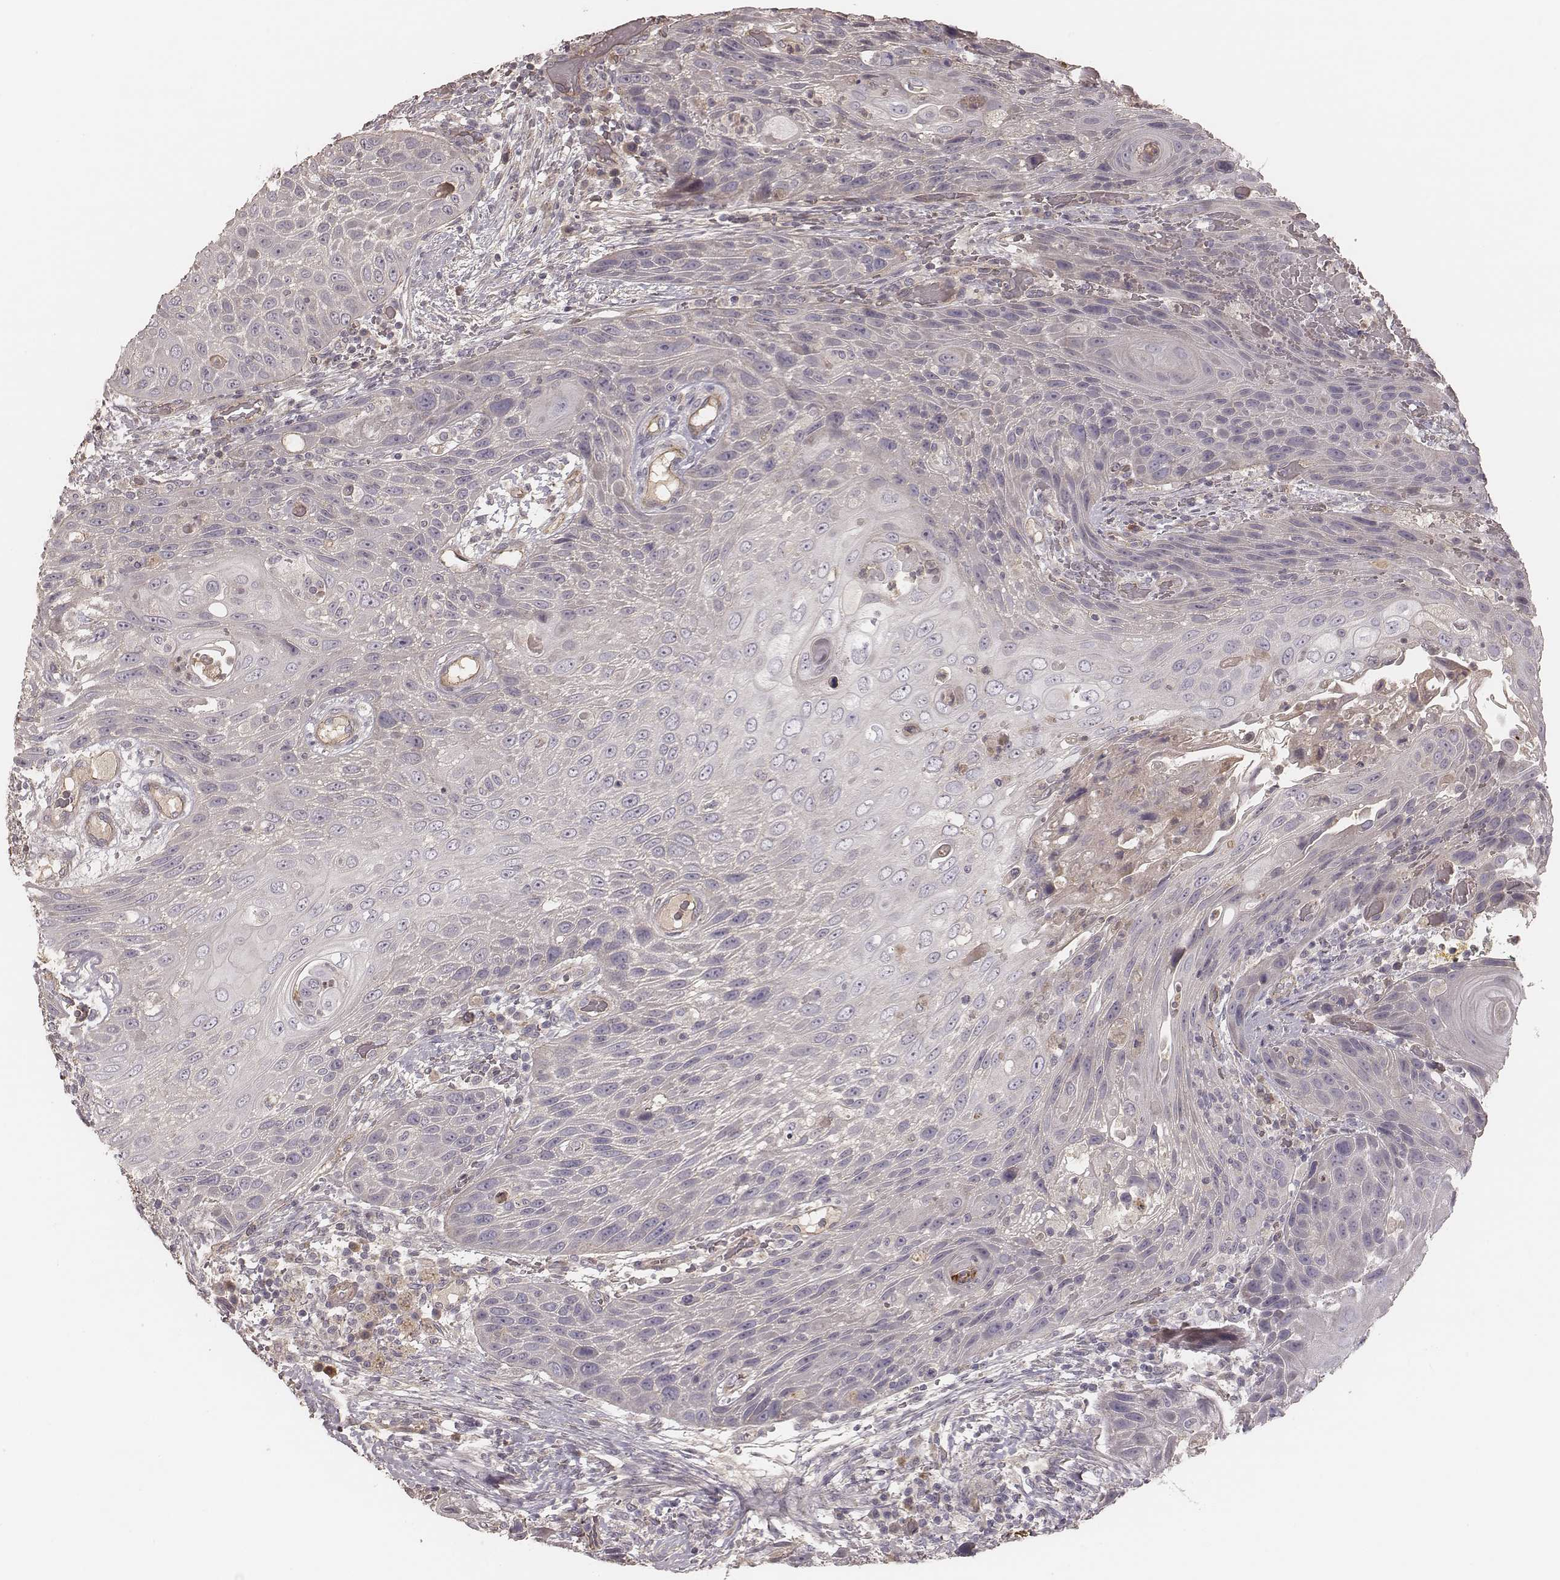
{"staining": {"intensity": "negative", "quantity": "none", "location": "none"}, "tissue": "head and neck cancer", "cell_type": "Tumor cells", "image_type": "cancer", "snomed": [{"axis": "morphology", "description": "Squamous cell carcinoma, NOS"}, {"axis": "topography", "description": "Head-Neck"}], "caption": "IHC histopathology image of head and neck squamous cell carcinoma stained for a protein (brown), which demonstrates no expression in tumor cells. (DAB (3,3'-diaminobenzidine) immunohistochemistry (IHC), high magnification).", "gene": "OTOGL", "patient": {"sex": "male", "age": 69}}